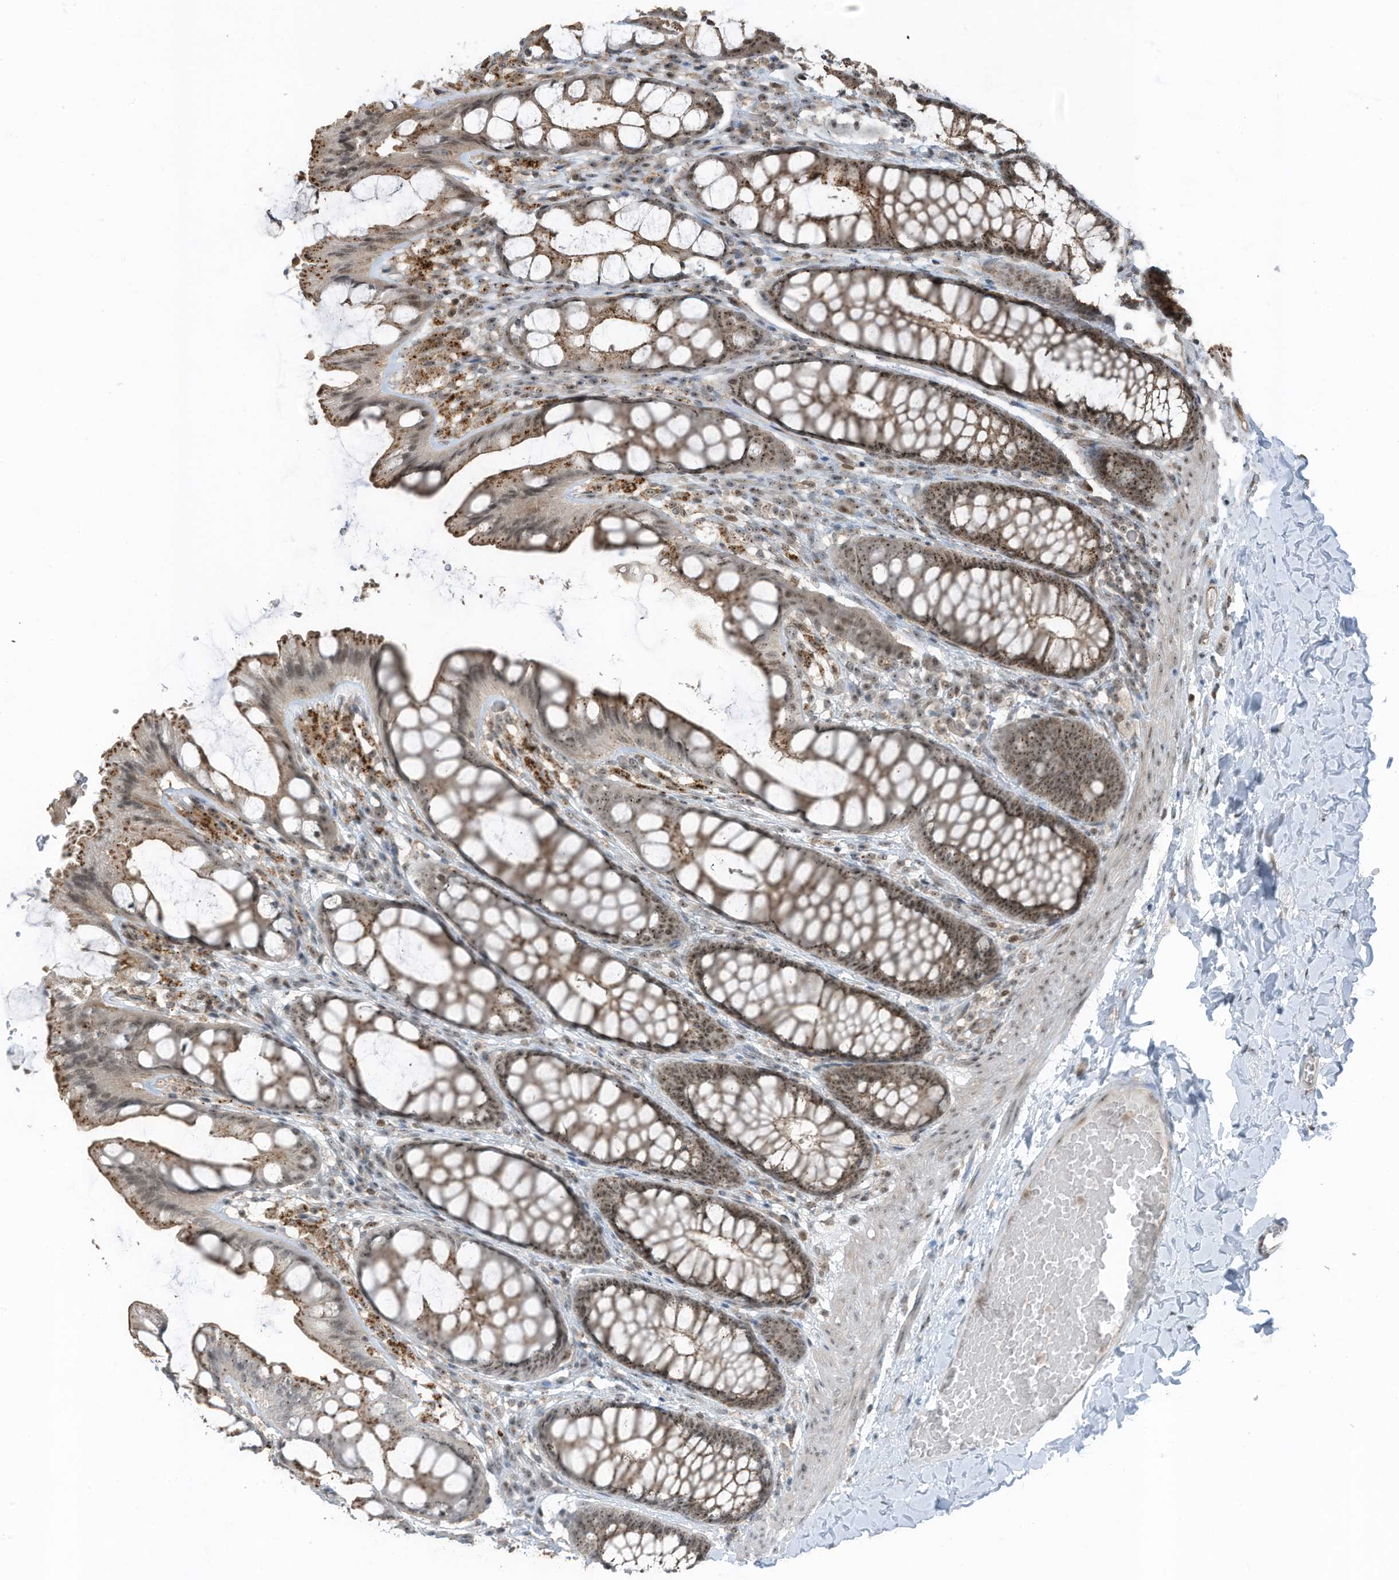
{"staining": {"intensity": "moderate", "quantity": "25%-75%", "location": "nuclear"}, "tissue": "colon", "cell_type": "Endothelial cells", "image_type": "normal", "snomed": [{"axis": "morphology", "description": "Normal tissue, NOS"}, {"axis": "topography", "description": "Colon"}], "caption": "This is a photomicrograph of immunohistochemistry staining of unremarkable colon, which shows moderate expression in the nuclear of endothelial cells.", "gene": "UTP3", "patient": {"sex": "male", "age": 47}}